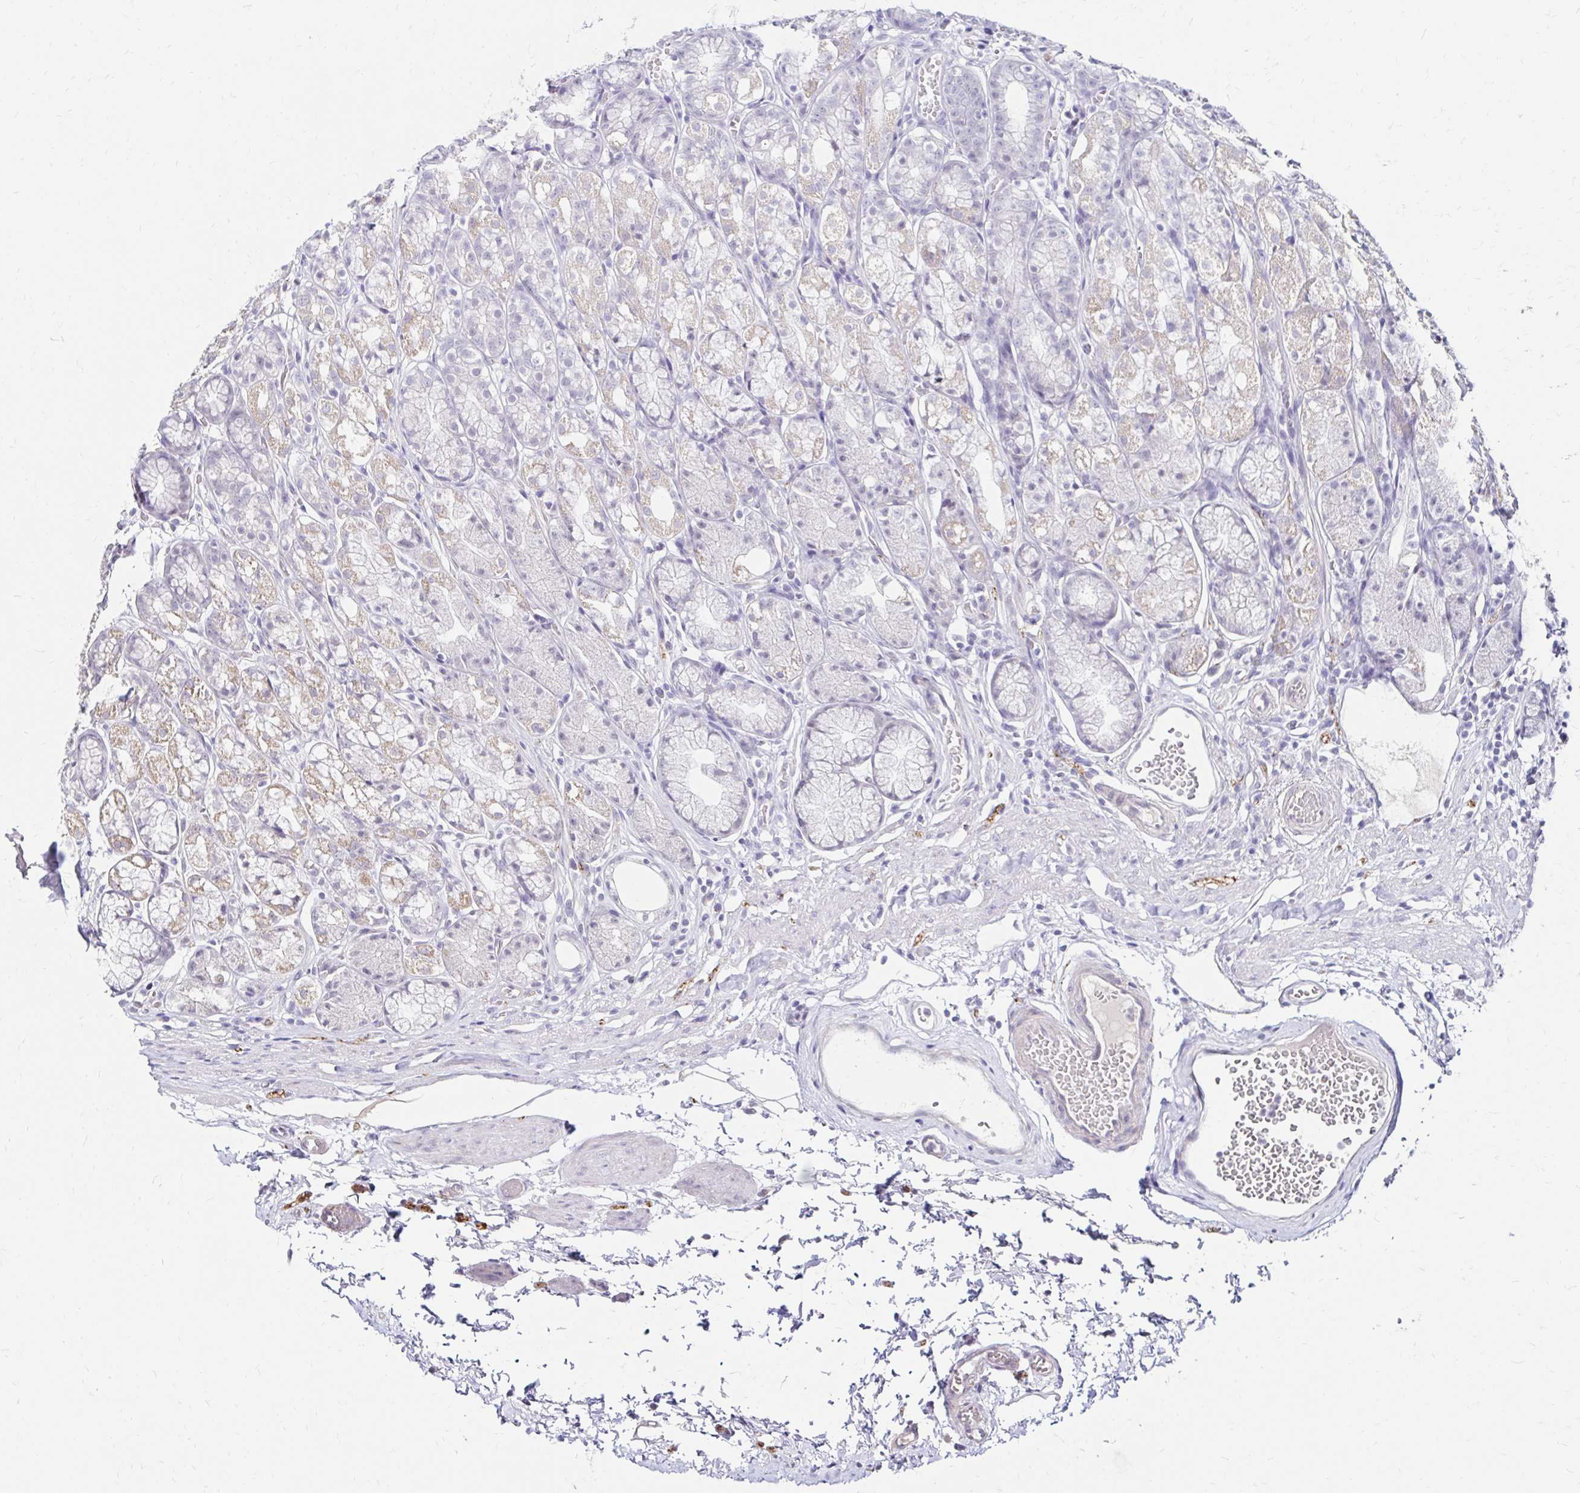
{"staining": {"intensity": "weak", "quantity": "25%-75%", "location": "cytoplasmic/membranous"}, "tissue": "stomach", "cell_type": "Glandular cells", "image_type": "normal", "snomed": [{"axis": "morphology", "description": "Normal tissue, NOS"}, {"axis": "topography", "description": "Smooth muscle"}, {"axis": "topography", "description": "Stomach"}], "caption": "DAB (3,3'-diaminobenzidine) immunohistochemical staining of benign human stomach exhibits weak cytoplasmic/membranous protein staining in approximately 25%-75% of glandular cells.", "gene": "GUCY1A1", "patient": {"sex": "male", "age": 70}}